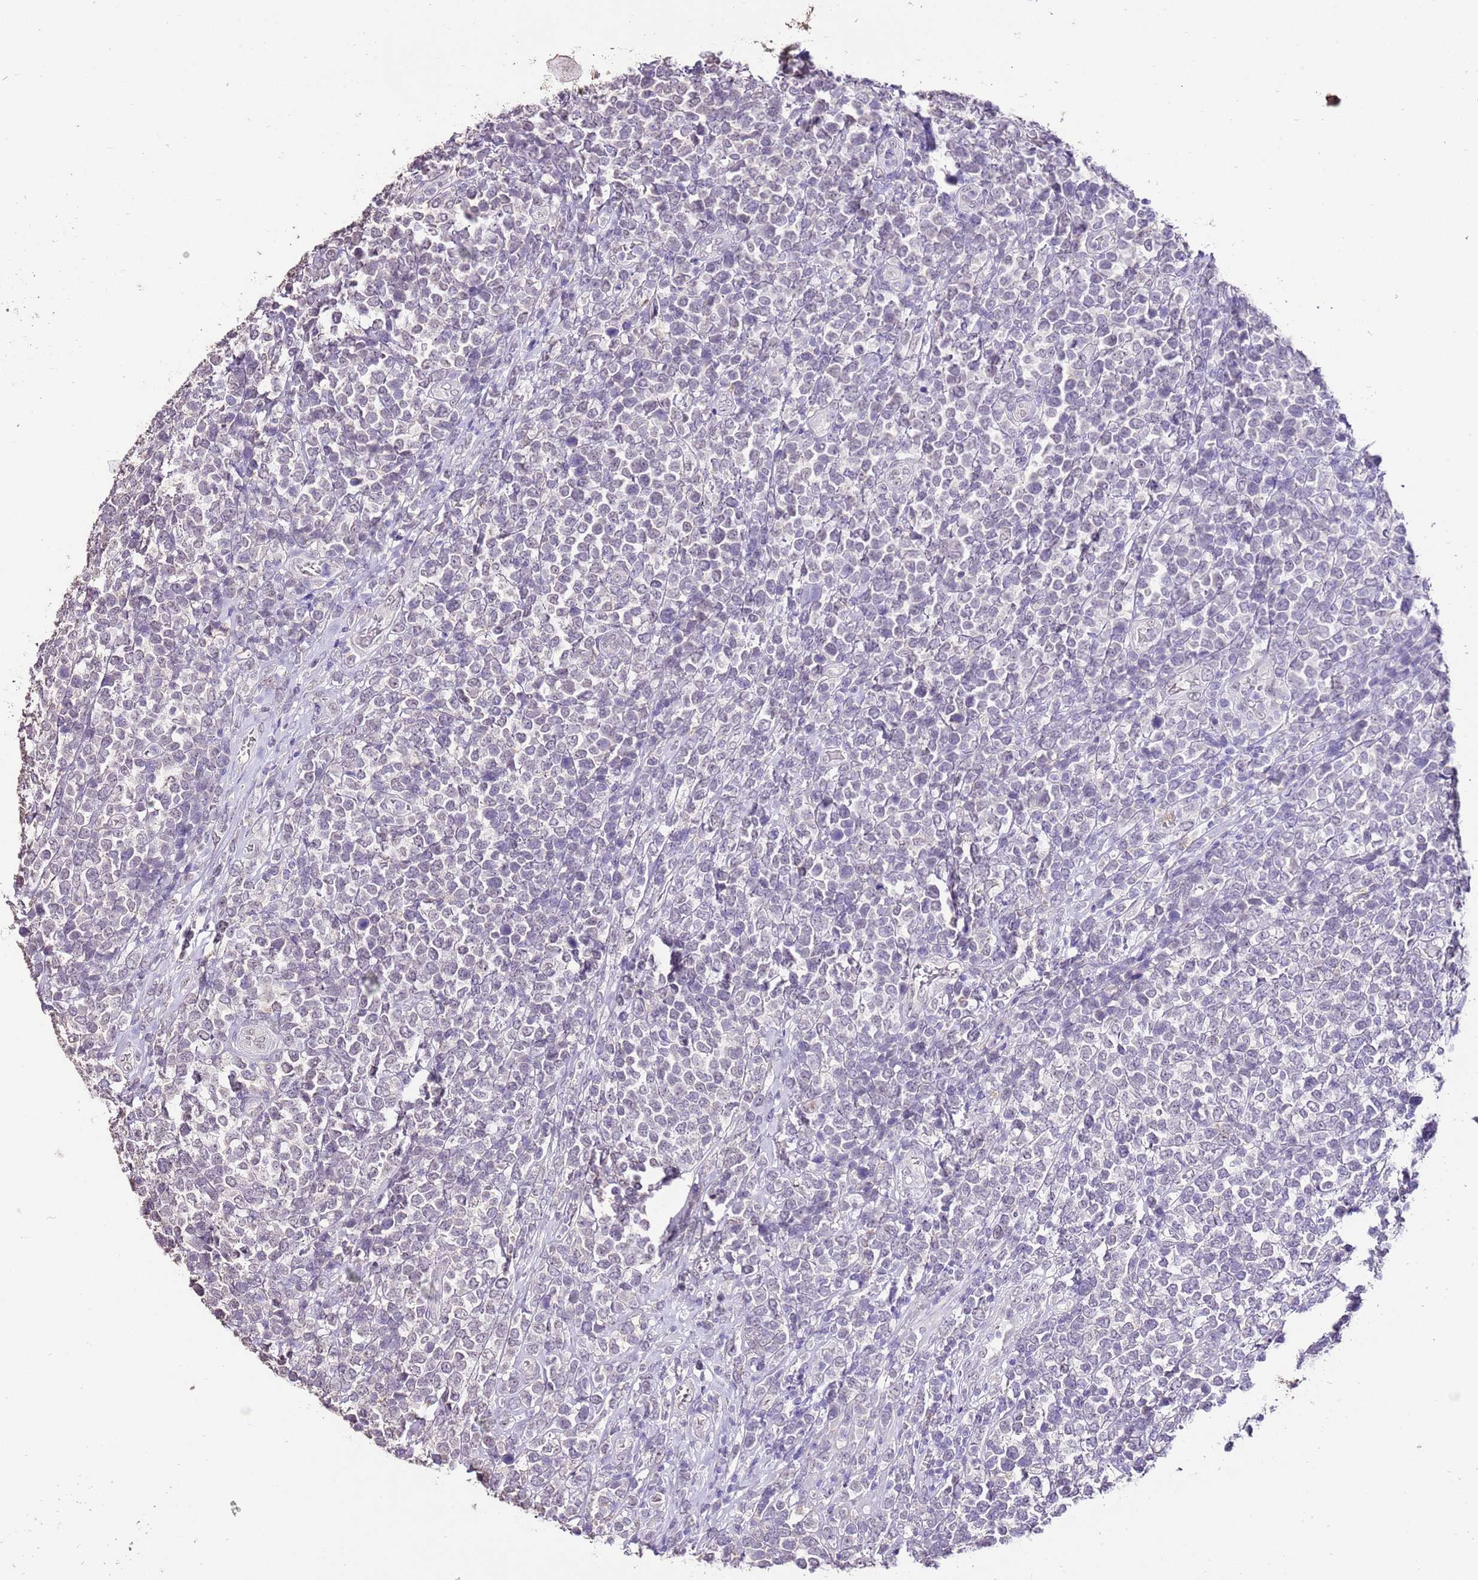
{"staining": {"intensity": "weak", "quantity": "<25%", "location": "nuclear"}, "tissue": "lymphoma", "cell_type": "Tumor cells", "image_type": "cancer", "snomed": [{"axis": "morphology", "description": "Malignant lymphoma, non-Hodgkin's type, High grade"}, {"axis": "topography", "description": "Soft tissue"}], "caption": "Image shows no protein expression in tumor cells of malignant lymphoma, non-Hodgkin's type (high-grade) tissue. (Brightfield microscopy of DAB IHC at high magnification).", "gene": "IZUMO4", "patient": {"sex": "female", "age": 56}}